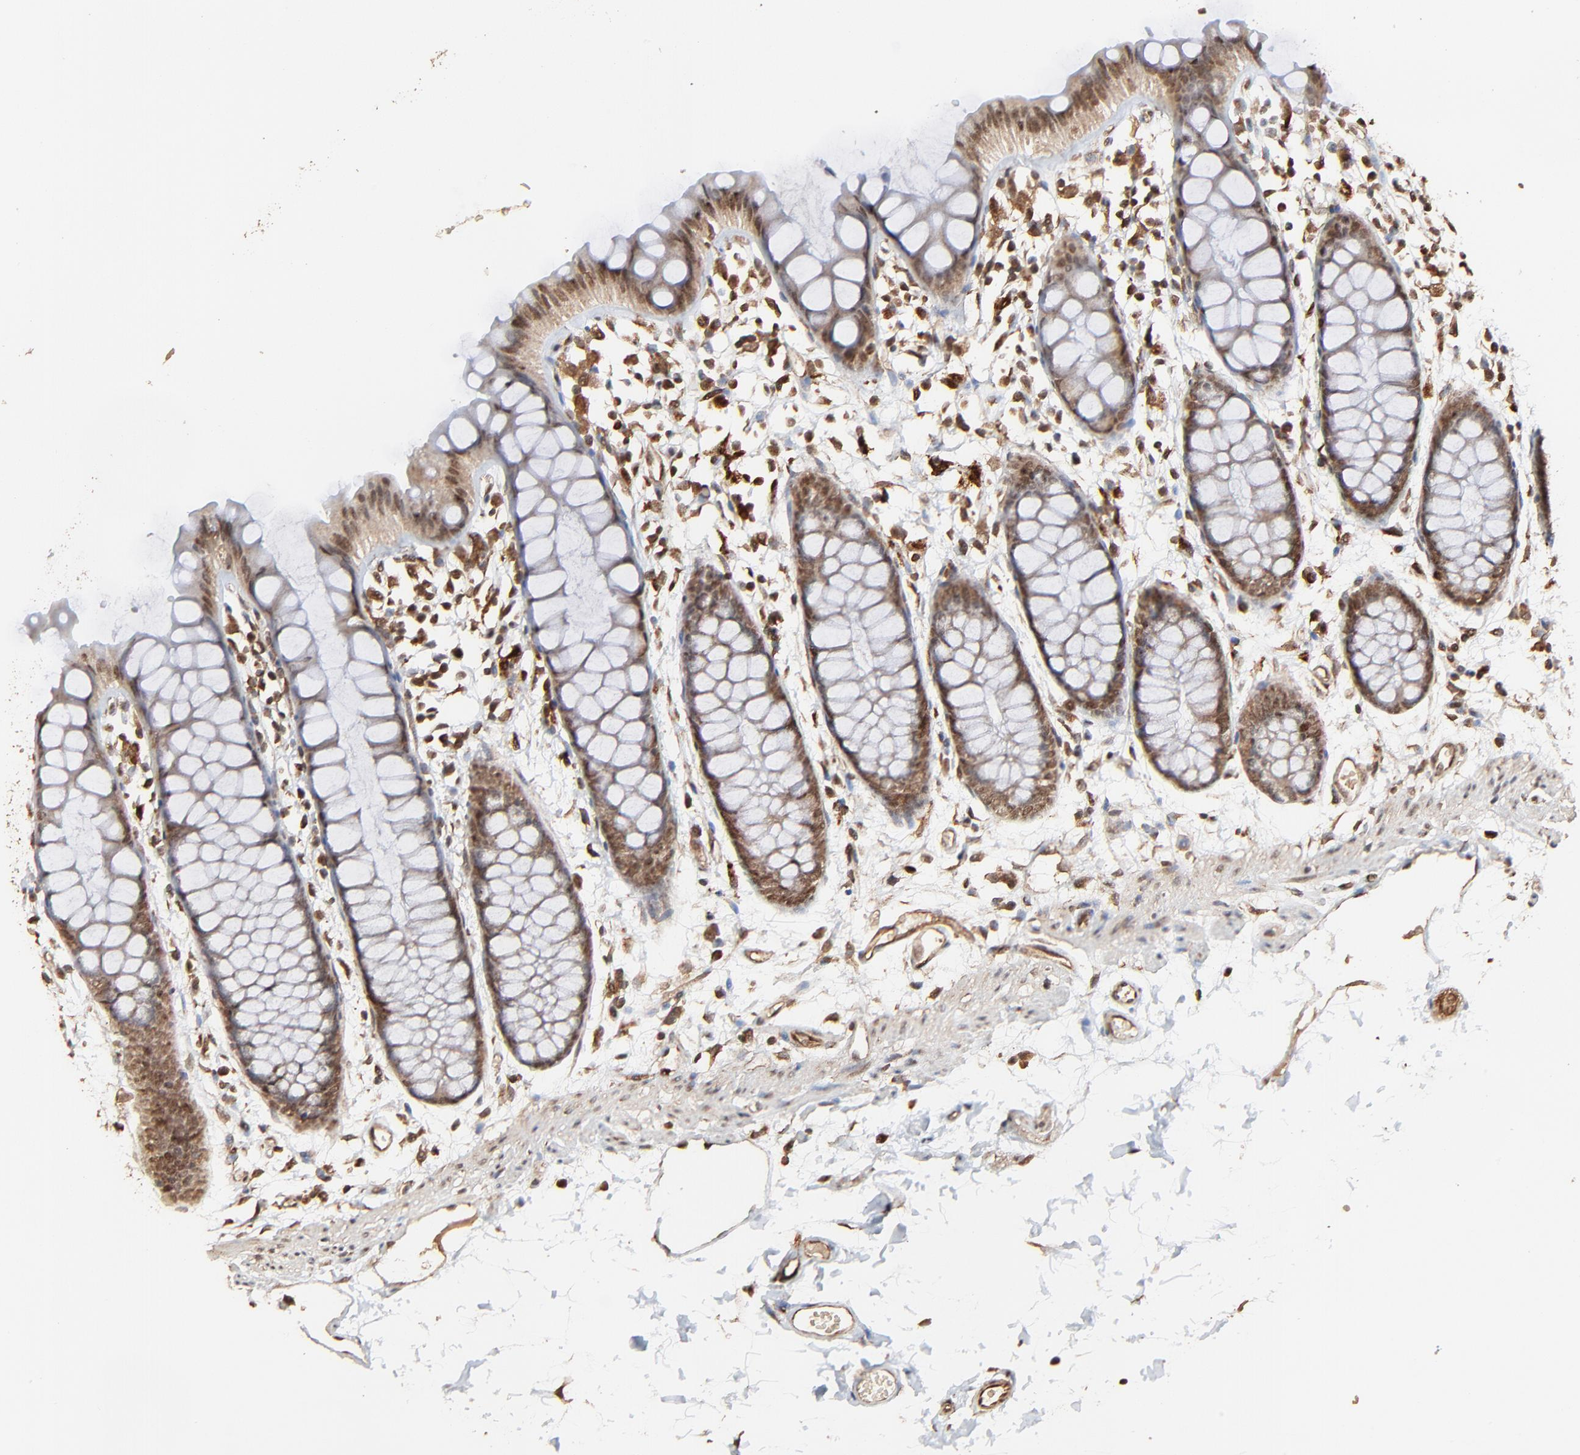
{"staining": {"intensity": "weak", "quantity": "25%-75%", "location": "cytoplasmic/membranous,nuclear"}, "tissue": "rectum", "cell_type": "Glandular cells", "image_type": "normal", "snomed": [{"axis": "morphology", "description": "Normal tissue, NOS"}, {"axis": "topography", "description": "Rectum"}], "caption": "Rectum stained with DAB (3,3'-diaminobenzidine) immunohistochemistry (IHC) reveals low levels of weak cytoplasmic/membranous,nuclear expression in about 25%-75% of glandular cells.", "gene": "FAM227A", "patient": {"sex": "female", "age": 66}}